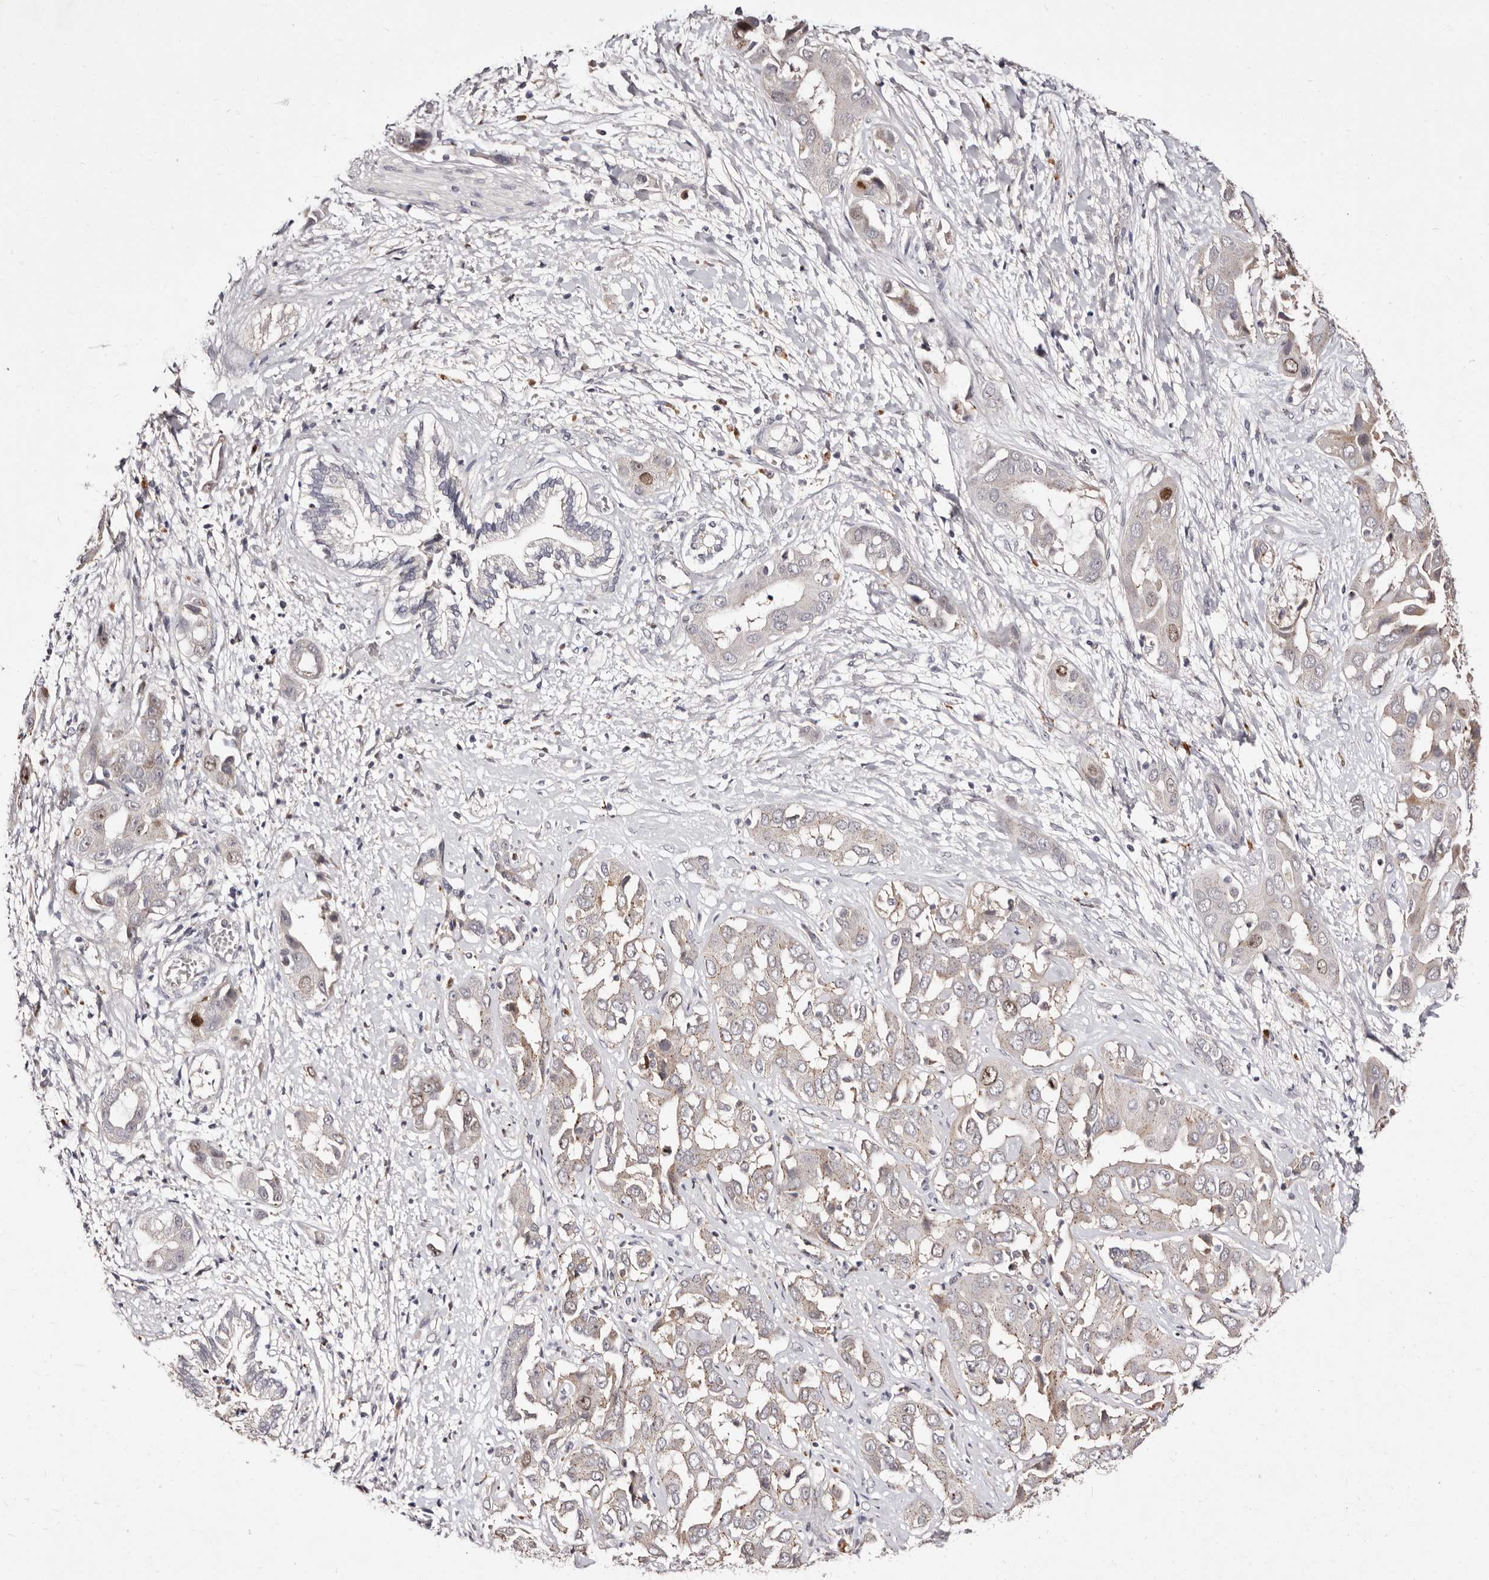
{"staining": {"intensity": "moderate", "quantity": "<25%", "location": "cytoplasmic/membranous,nuclear"}, "tissue": "liver cancer", "cell_type": "Tumor cells", "image_type": "cancer", "snomed": [{"axis": "morphology", "description": "Cholangiocarcinoma"}, {"axis": "topography", "description": "Liver"}], "caption": "Protein staining of liver cancer (cholangiocarcinoma) tissue demonstrates moderate cytoplasmic/membranous and nuclear positivity in approximately <25% of tumor cells.", "gene": "CDCA8", "patient": {"sex": "female", "age": 52}}